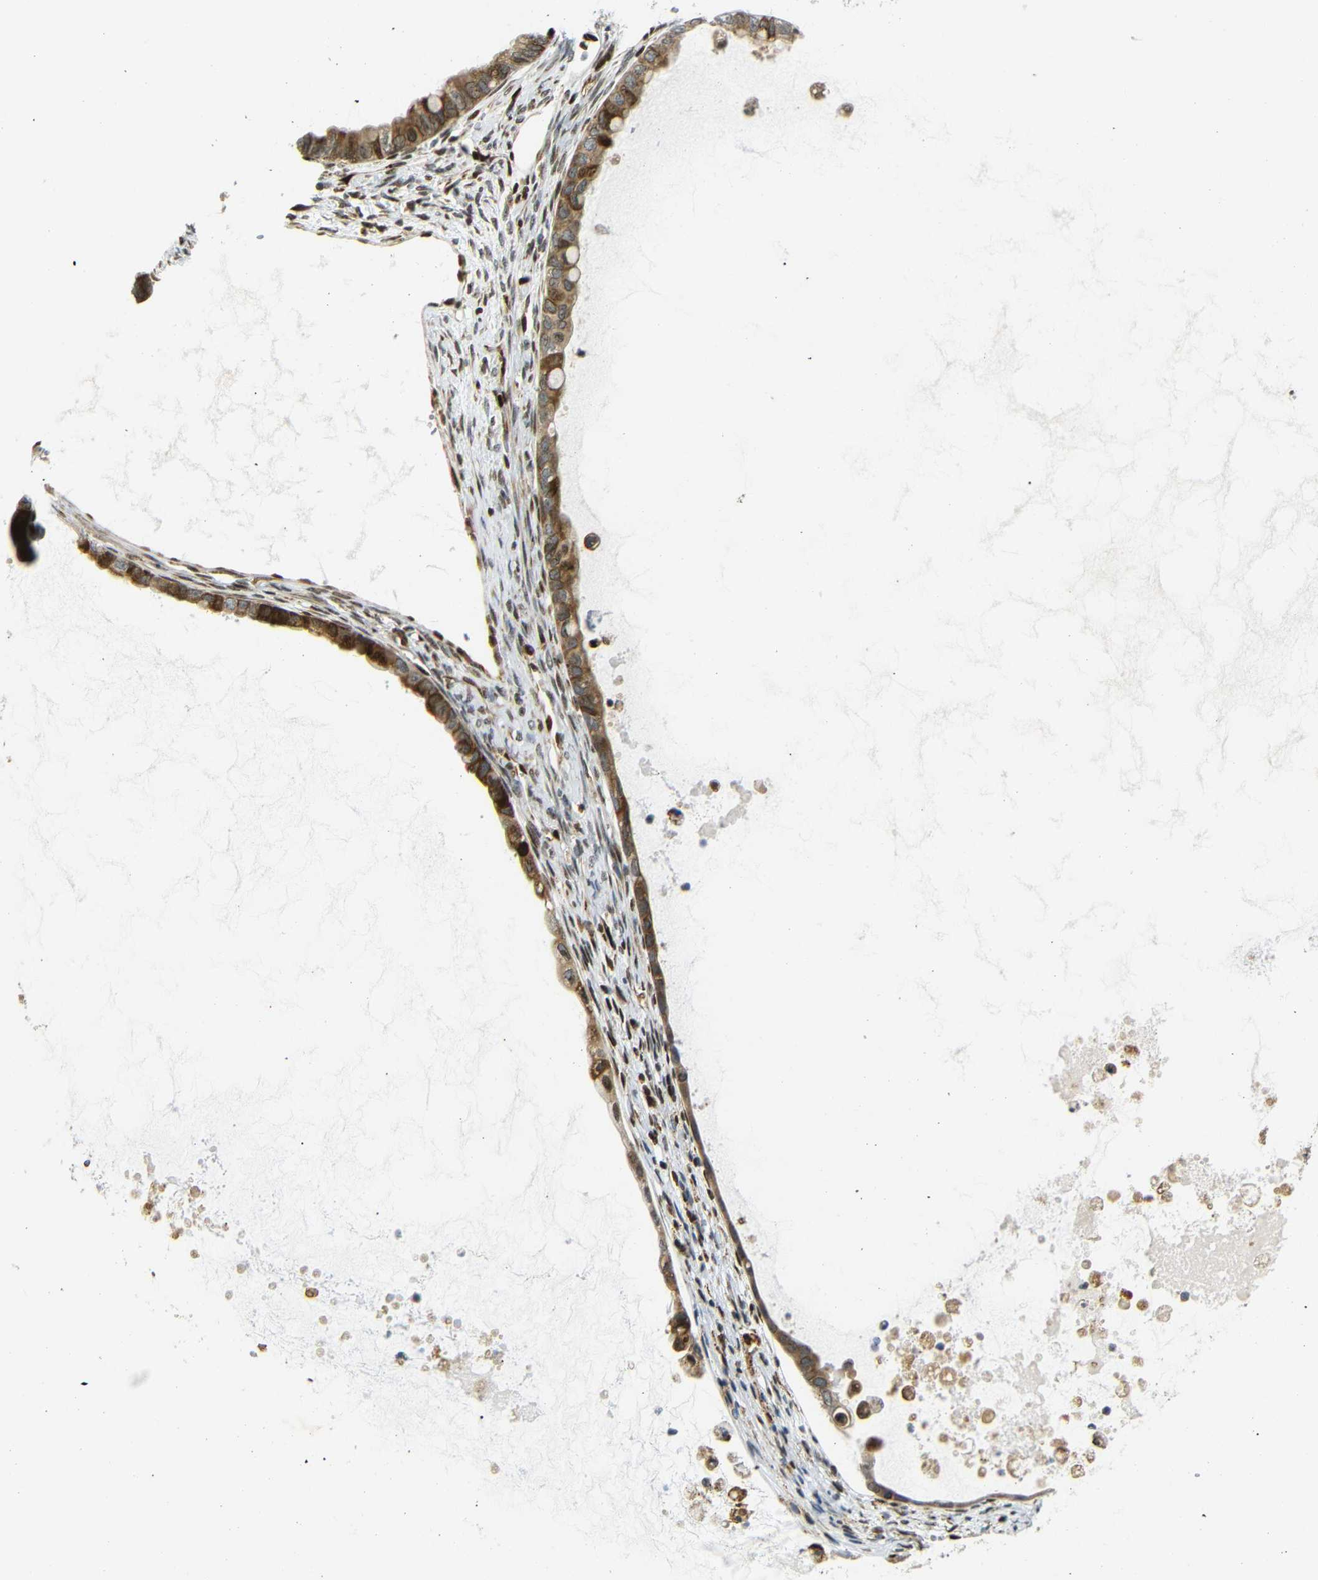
{"staining": {"intensity": "moderate", "quantity": ">75%", "location": "cytoplasmic/membranous,nuclear"}, "tissue": "ovarian cancer", "cell_type": "Tumor cells", "image_type": "cancer", "snomed": [{"axis": "morphology", "description": "Cystadenocarcinoma, mucinous, NOS"}, {"axis": "topography", "description": "Ovary"}], "caption": "Immunohistochemical staining of ovarian cancer displays medium levels of moderate cytoplasmic/membranous and nuclear positivity in approximately >75% of tumor cells.", "gene": "SPCS2", "patient": {"sex": "female", "age": 80}}